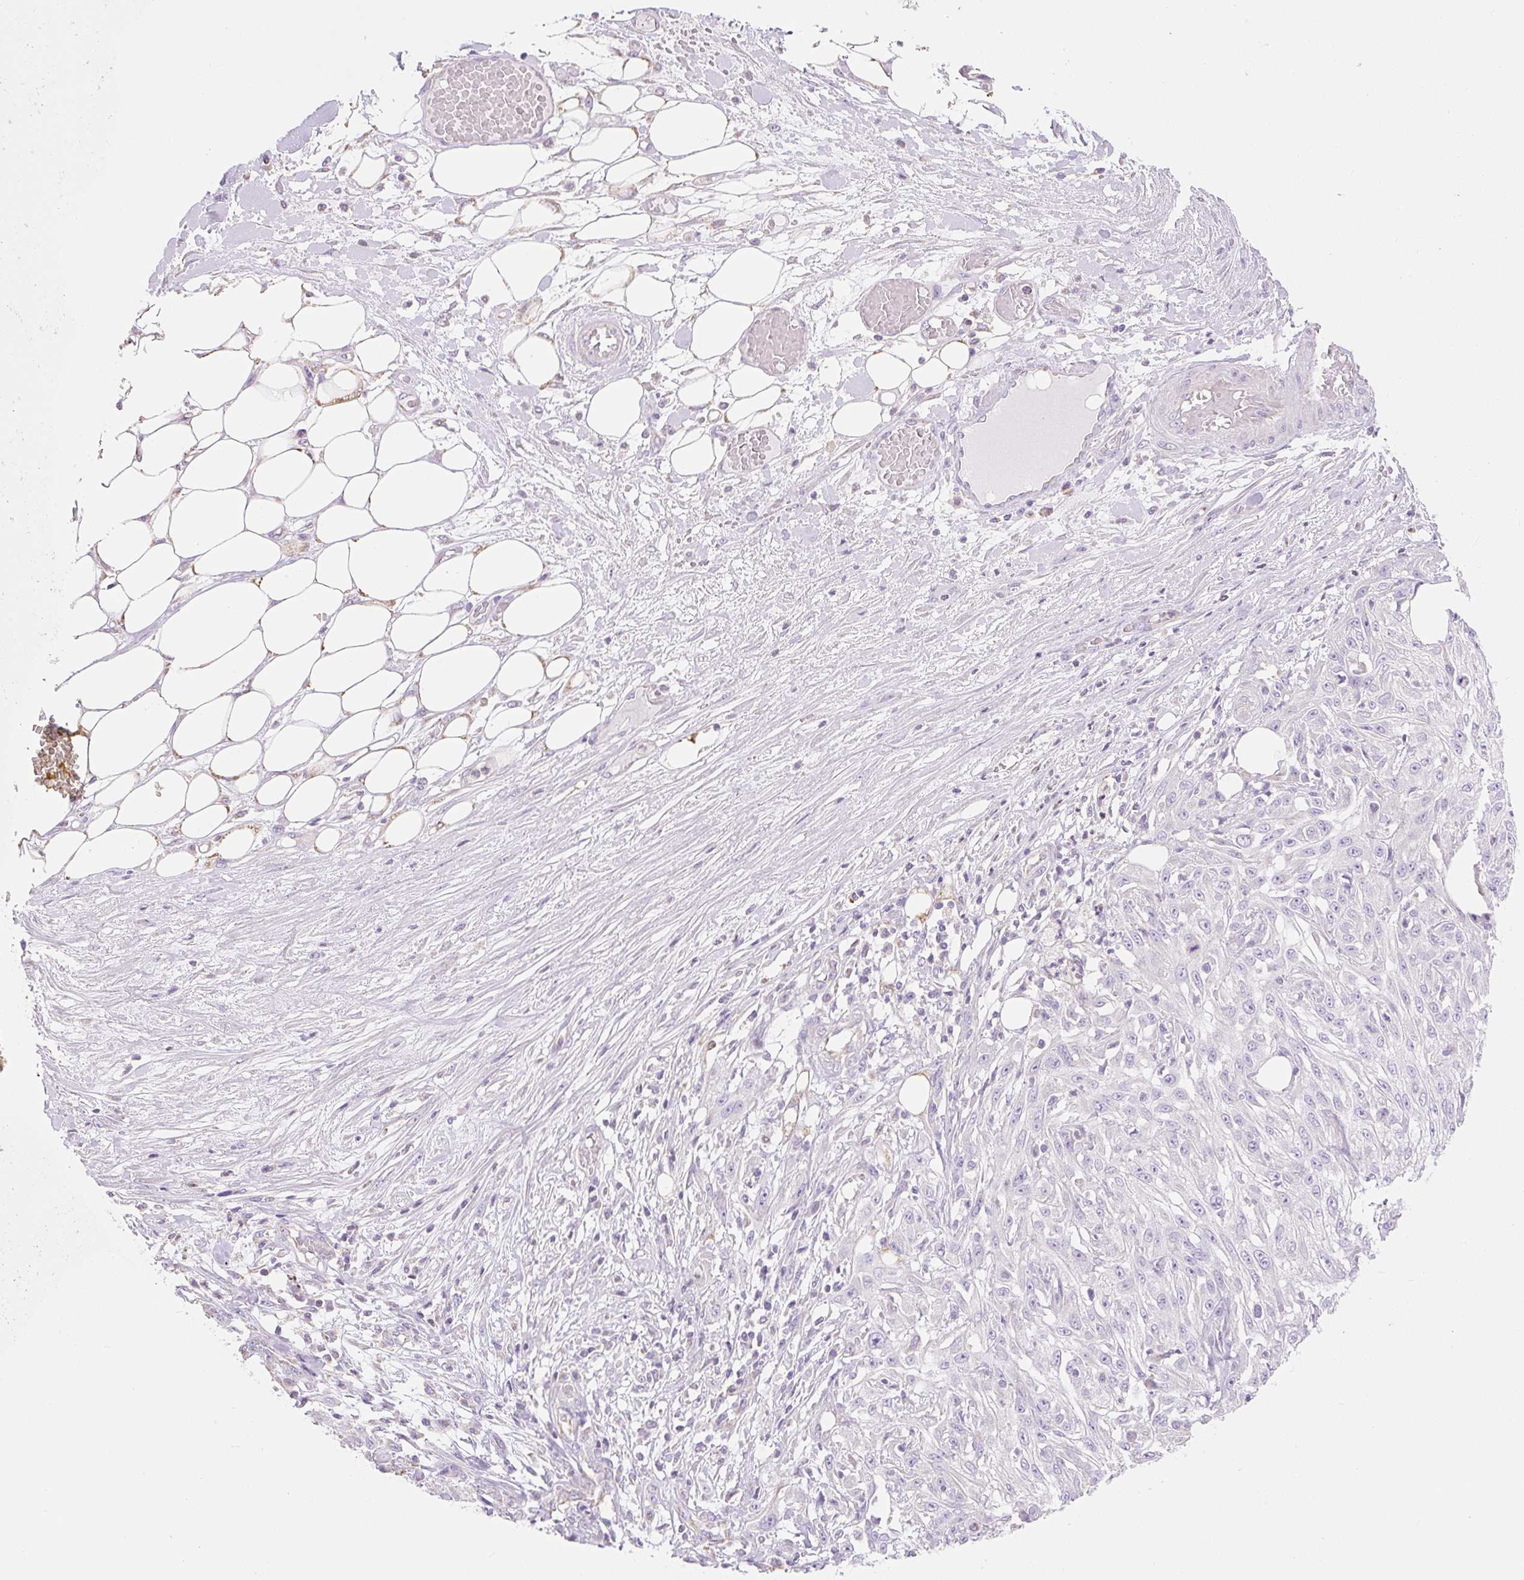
{"staining": {"intensity": "negative", "quantity": "none", "location": "none"}, "tissue": "skin cancer", "cell_type": "Tumor cells", "image_type": "cancer", "snomed": [{"axis": "morphology", "description": "Squamous cell carcinoma, NOS"}, {"axis": "morphology", "description": "Squamous cell carcinoma, metastatic, NOS"}, {"axis": "topography", "description": "Skin"}, {"axis": "topography", "description": "Lymph node"}], "caption": "Immunohistochemical staining of skin metastatic squamous cell carcinoma displays no significant positivity in tumor cells.", "gene": "DHX35", "patient": {"sex": "male", "age": 75}}